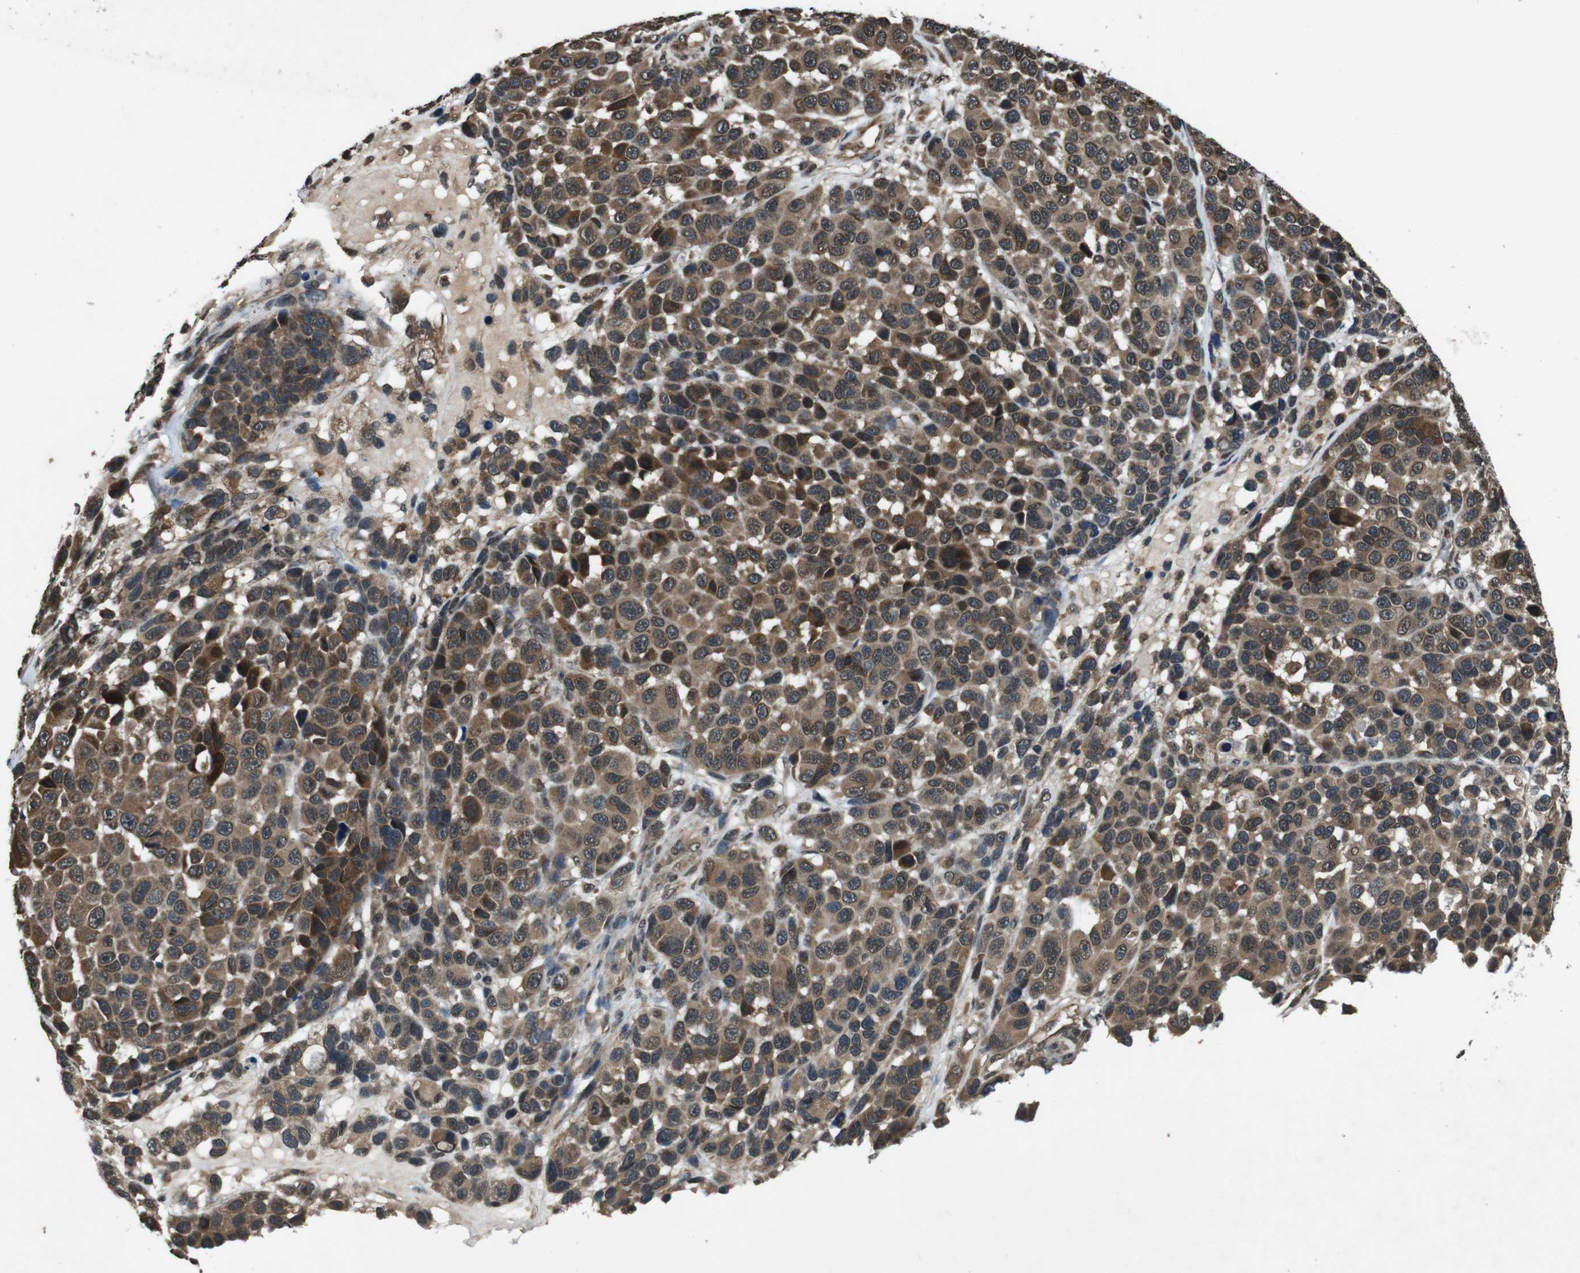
{"staining": {"intensity": "strong", "quantity": ">75%", "location": "cytoplasmic/membranous,nuclear"}, "tissue": "melanoma", "cell_type": "Tumor cells", "image_type": "cancer", "snomed": [{"axis": "morphology", "description": "Malignant melanoma, NOS"}, {"axis": "topography", "description": "Skin"}], "caption": "A brown stain labels strong cytoplasmic/membranous and nuclear positivity of a protein in human melanoma tumor cells.", "gene": "SOCS1", "patient": {"sex": "male", "age": 53}}